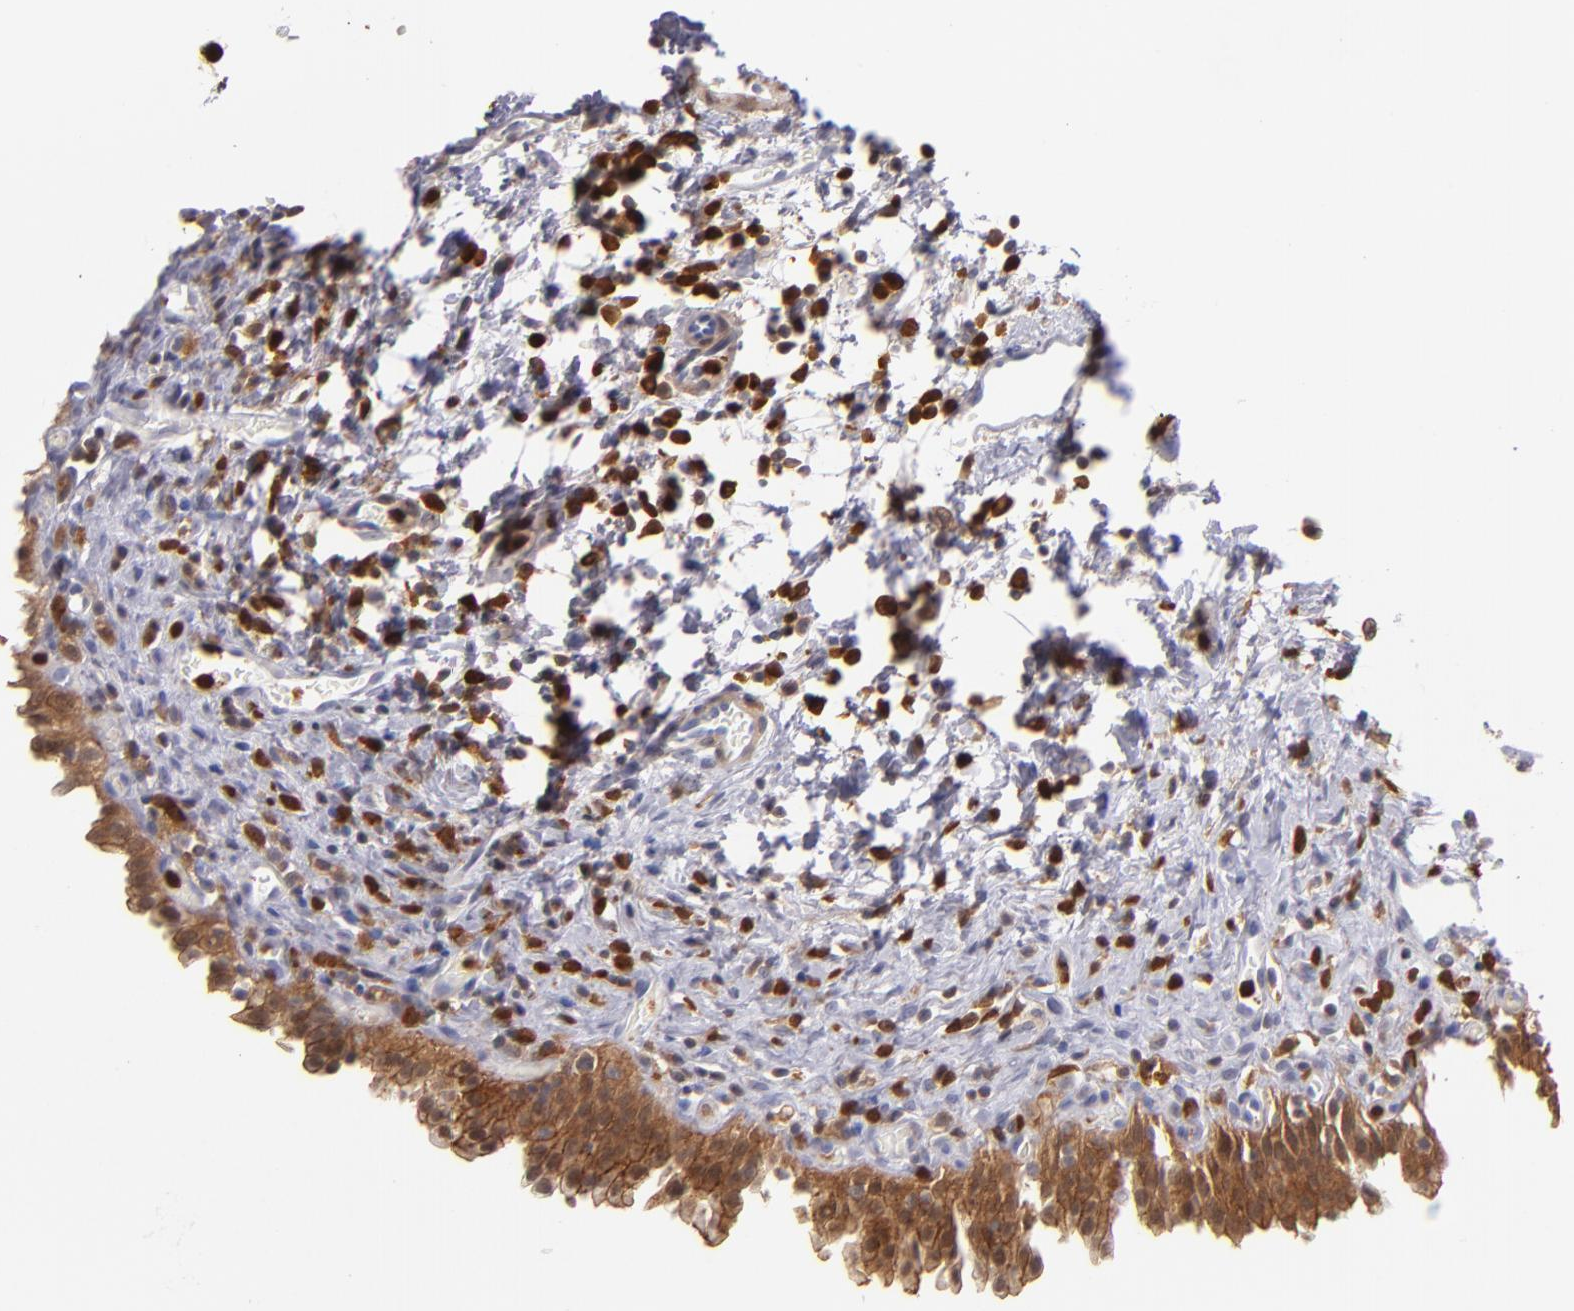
{"staining": {"intensity": "strong", "quantity": ">75%", "location": "cytoplasmic/membranous"}, "tissue": "urinary bladder", "cell_type": "Urothelial cells", "image_type": "normal", "snomed": [{"axis": "morphology", "description": "Normal tissue, NOS"}, {"axis": "topography", "description": "Urinary bladder"}], "caption": "Brown immunohistochemical staining in unremarkable human urinary bladder exhibits strong cytoplasmic/membranous expression in about >75% of urothelial cells. (DAB (3,3'-diaminobenzidine) IHC, brown staining for protein, blue staining for nuclei).", "gene": "PRKCD", "patient": {"sex": "male", "age": 51}}